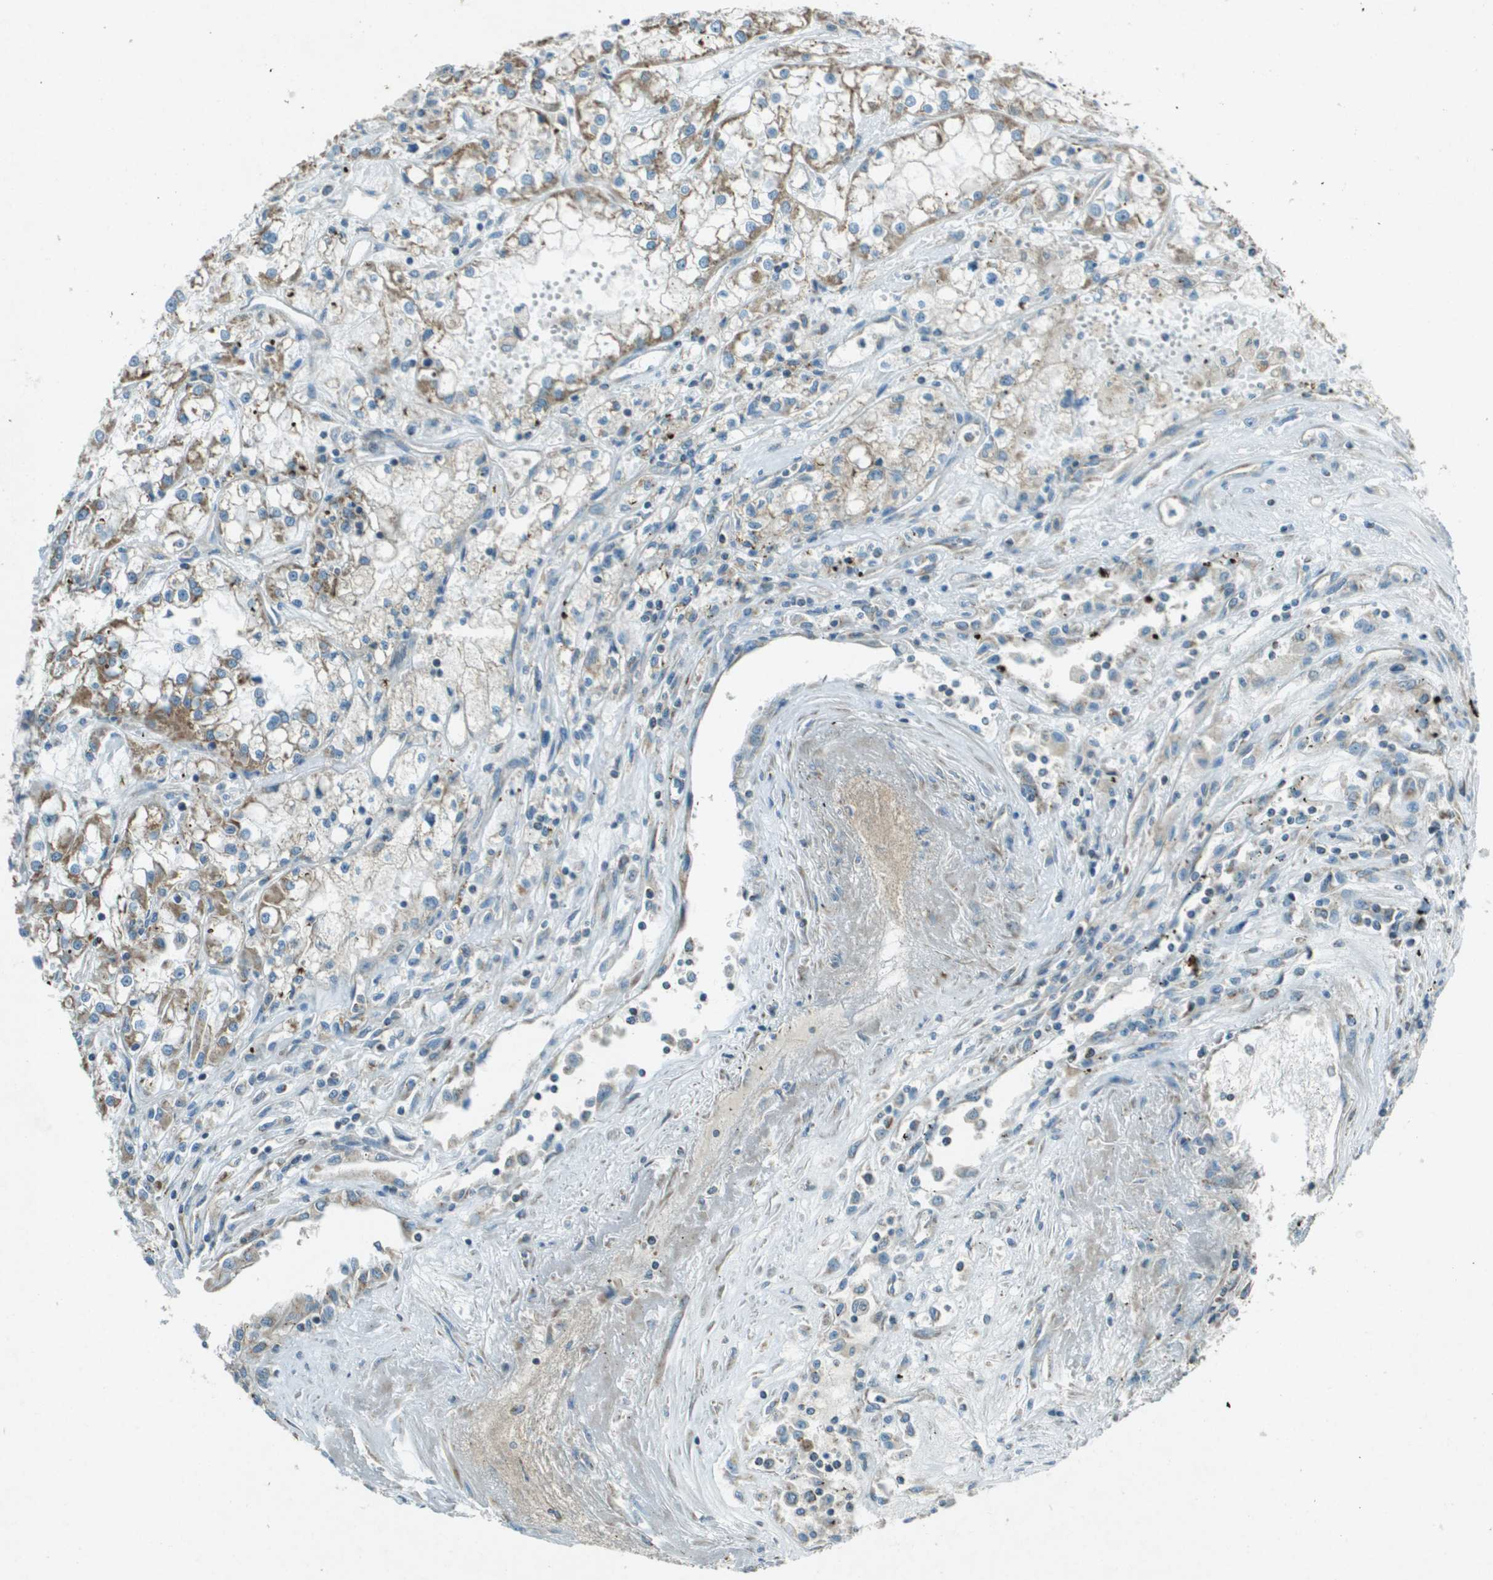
{"staining": {"intensity": "moderate", "quantity": ">75%", "location": "cytoplasmic/membranous"}, "tissue": "renal cancer", "cell_type": "Tumor cells", "image_type": "cancer", "snomed": [{"axis": "morphology", "description": "Adenocarcinoma, NOS"}, {"axis": "topography", "description": "Kidney"}], "caption": "Protein staining reveals moderate cytoplasmic/membranous staining in approximately >75% of tumor cells in adenocarcinoma (renal).", "gene": "MIGA1", "patient": {"sex": "female", "age": 52}}